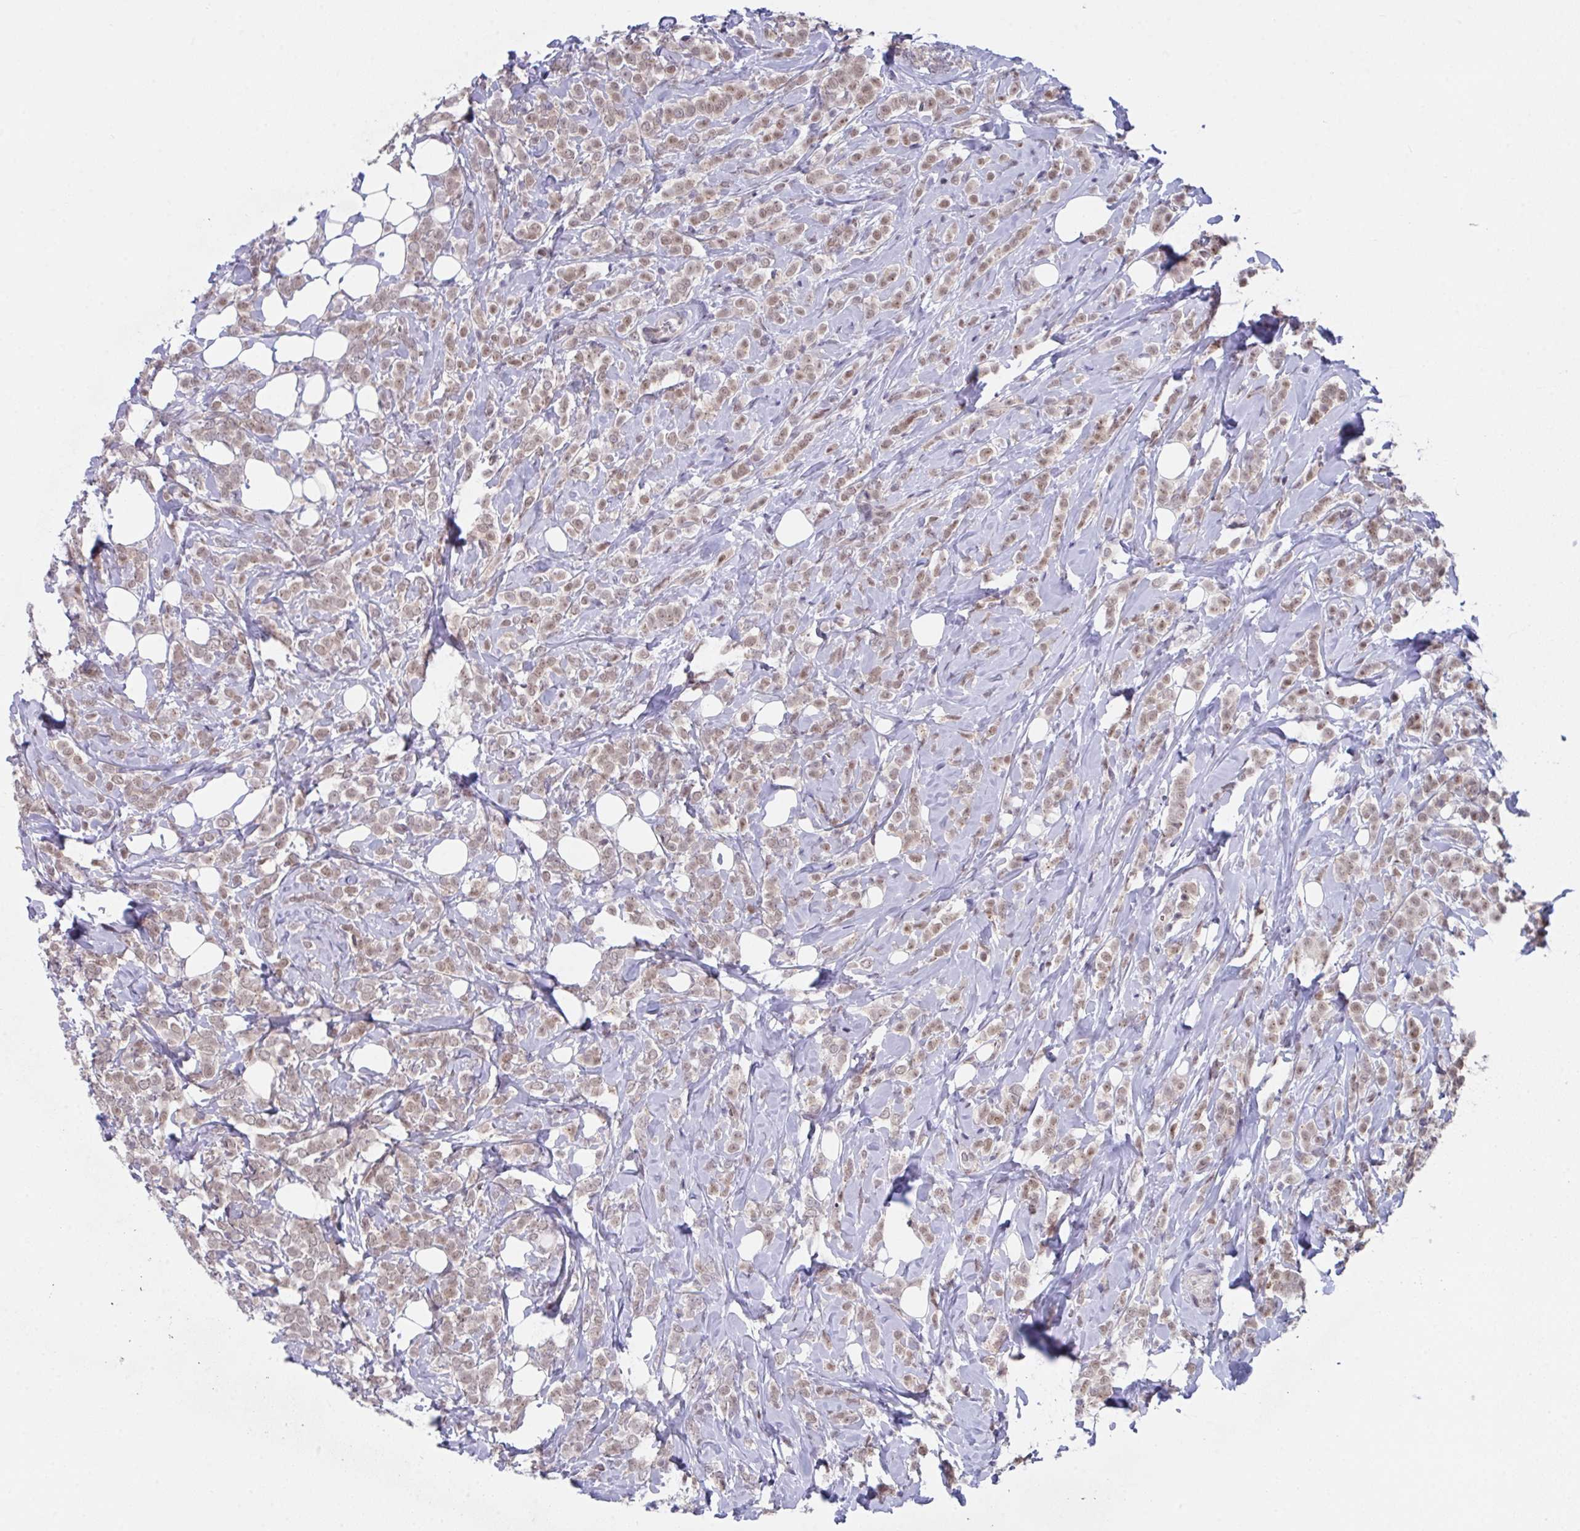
{"staining": {"intensity": "moderate", "quantity": ">75%", "location": "nuclear"}, "tissue": "breast cancer", "cell_type": "Tumor cells", "image_type": "cancer", "snomed": [{"axis": "morphology", "description": "Lobular carcinoma"}, {"axis": "topography", "description": "Breast"}], "caption": "Approximately >75% of tumor cells in lobular carcinoma (breast) show moderate nuclear protein positivity as visualized by brown immunohistochemical staining.", "gene": "RBM18", "patient": {"sex": "female", "age": 49}}